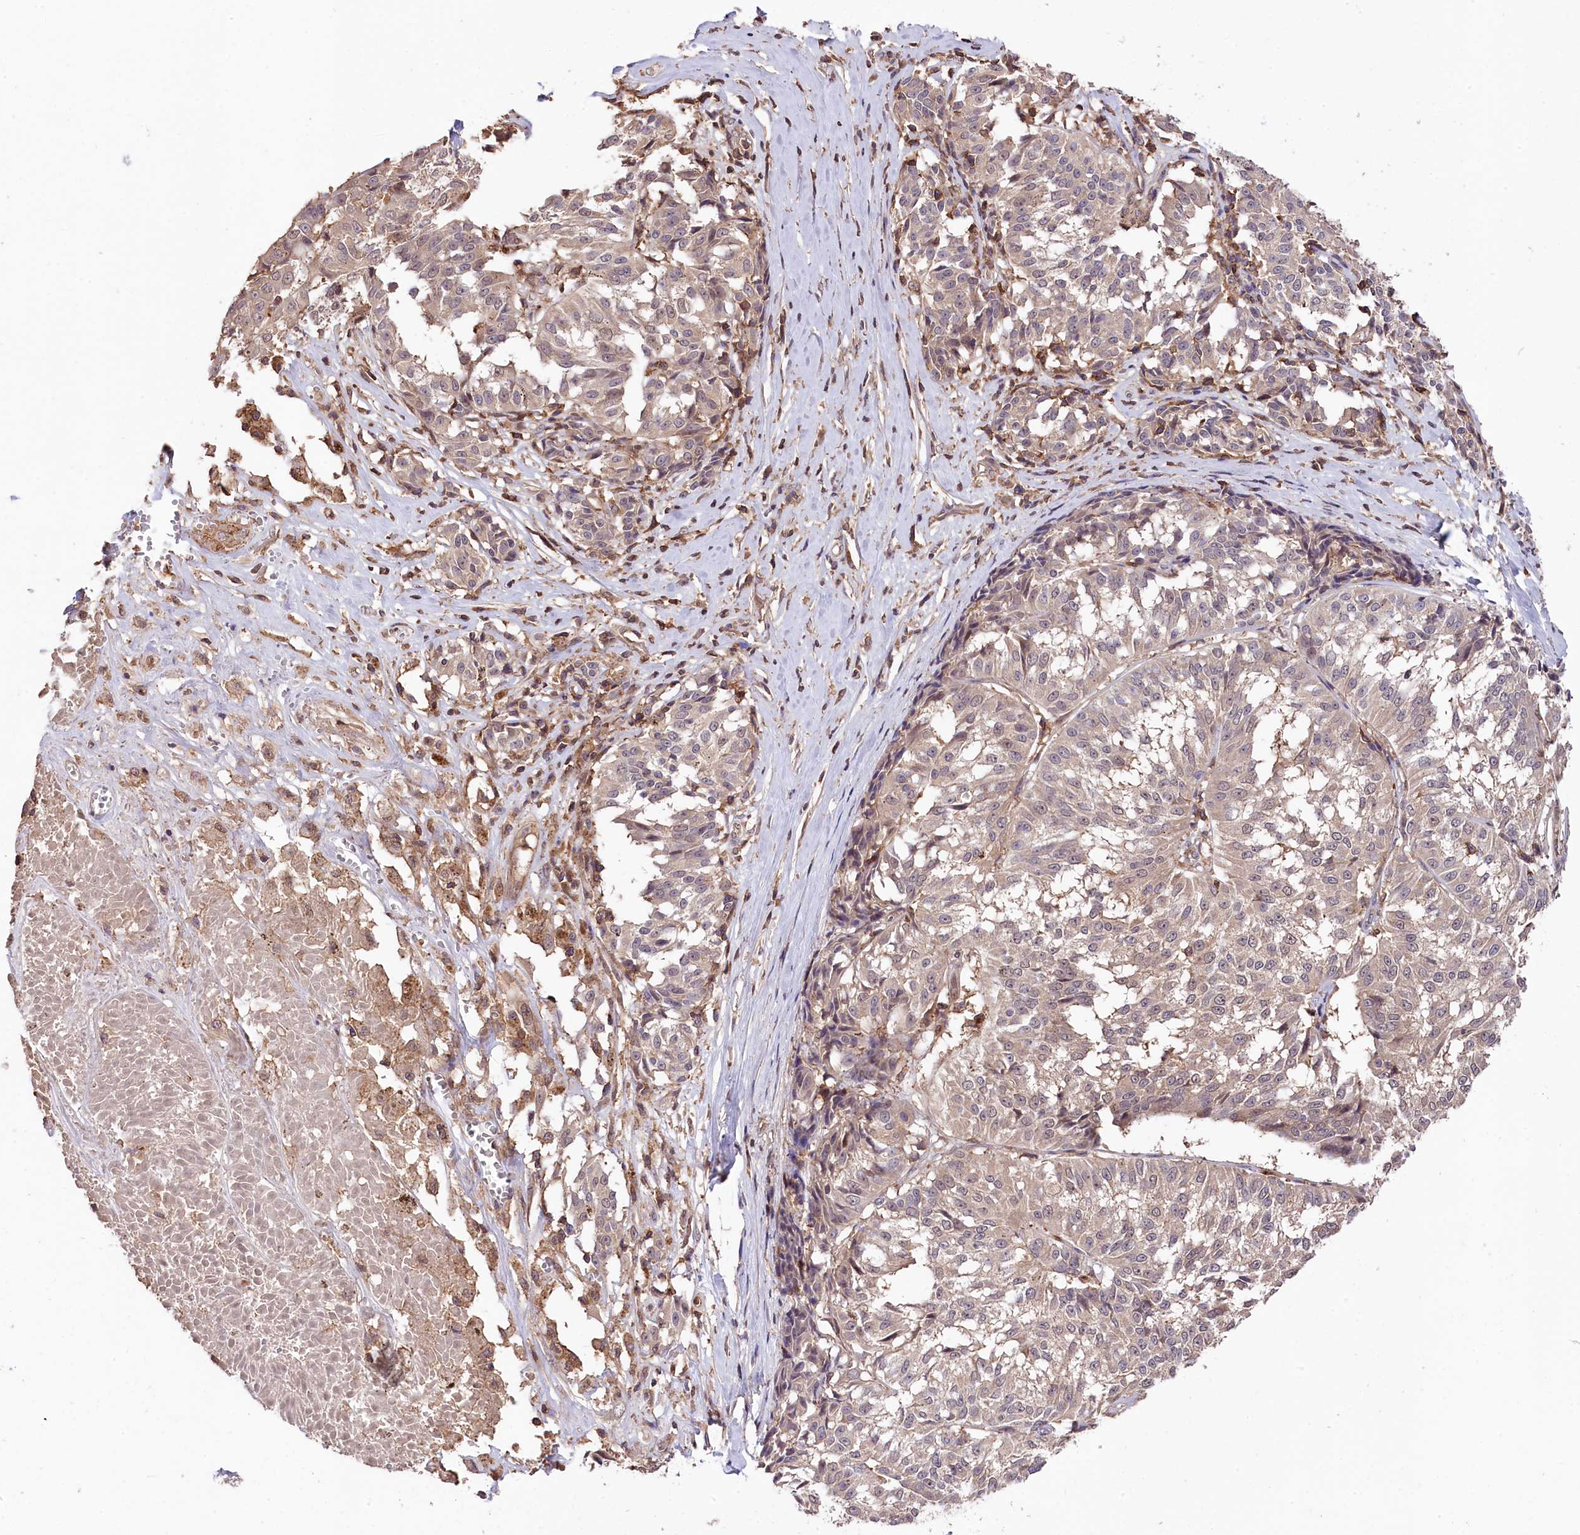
{"staining": {"intensity": "negative", "quantity": "none", "location": "none"}, "tissue": "melanoma", "cell_type": "Tumor cells", "image_type": "cancer", "snomed": [{"axis": "morphology", "description": "Malignant melanoma, NOS"}, {"axis": "topography", "description": "Skin"}], "caption": "Immunohistochemistry of melanoma demonstrates no staining in tumor cells.", "gene": "SKIDA1", "patient": {"sex": "female", "age": 72}}